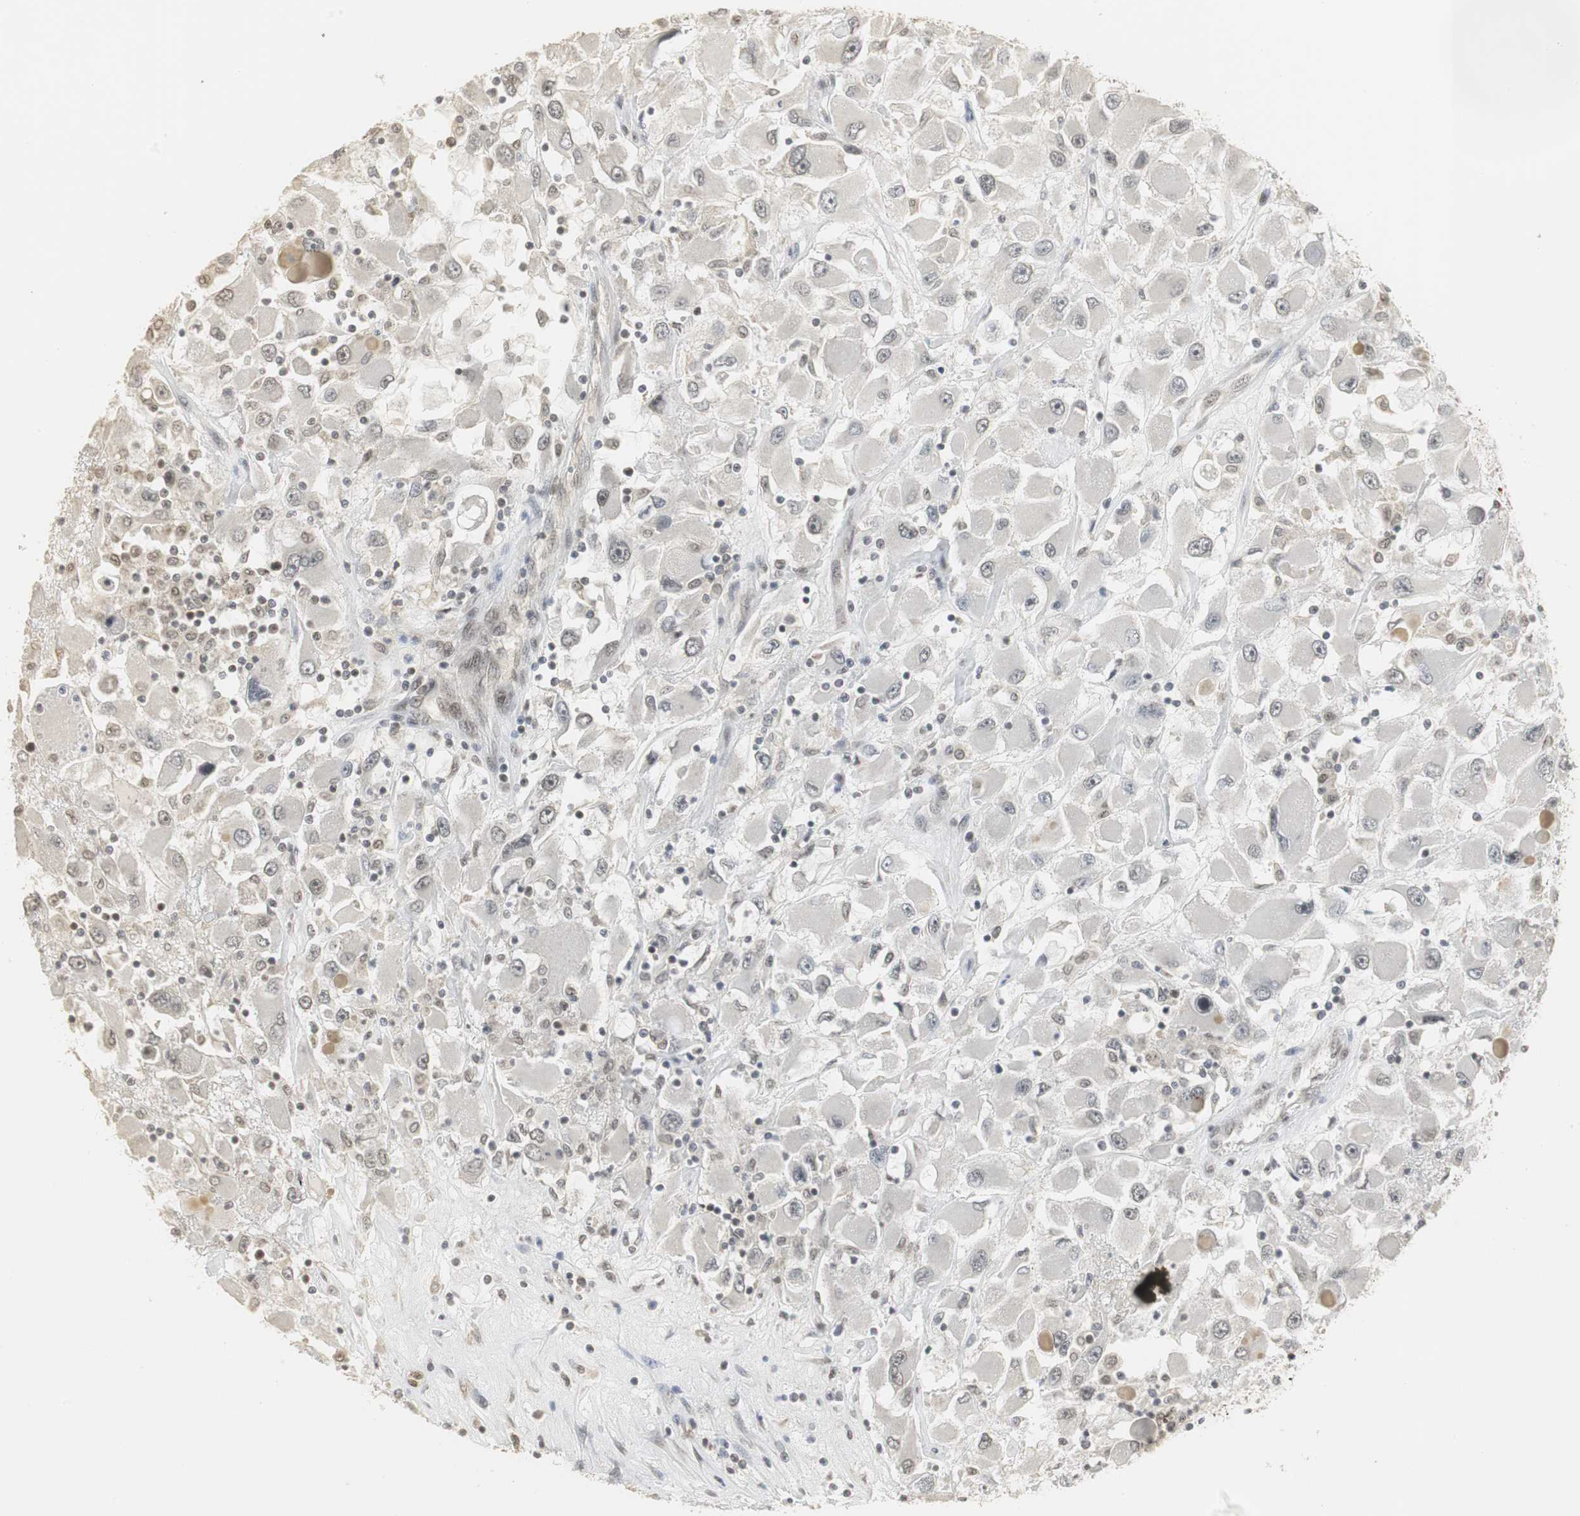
{"staining": {"intensity": "weak", "quantity": "<25%", "location": "cytoplasmic/membranous,nuclear"}, "tissue": "renal cancer", "cell_type": "Tumor cells", "image_type": "cancer", "snomed": [{"axis": "morphology", "description": "Adenocarcinoma, NOS"}, {"axis": "topography", "description": "Kidney"}], "caption": "There is no significant staining in tumor cells of renal cancer. (Brightfield microscopy of DAB IHC at high magnification).", "gene": "ELOA", "patient": {"sex": "female", "age": 52}}